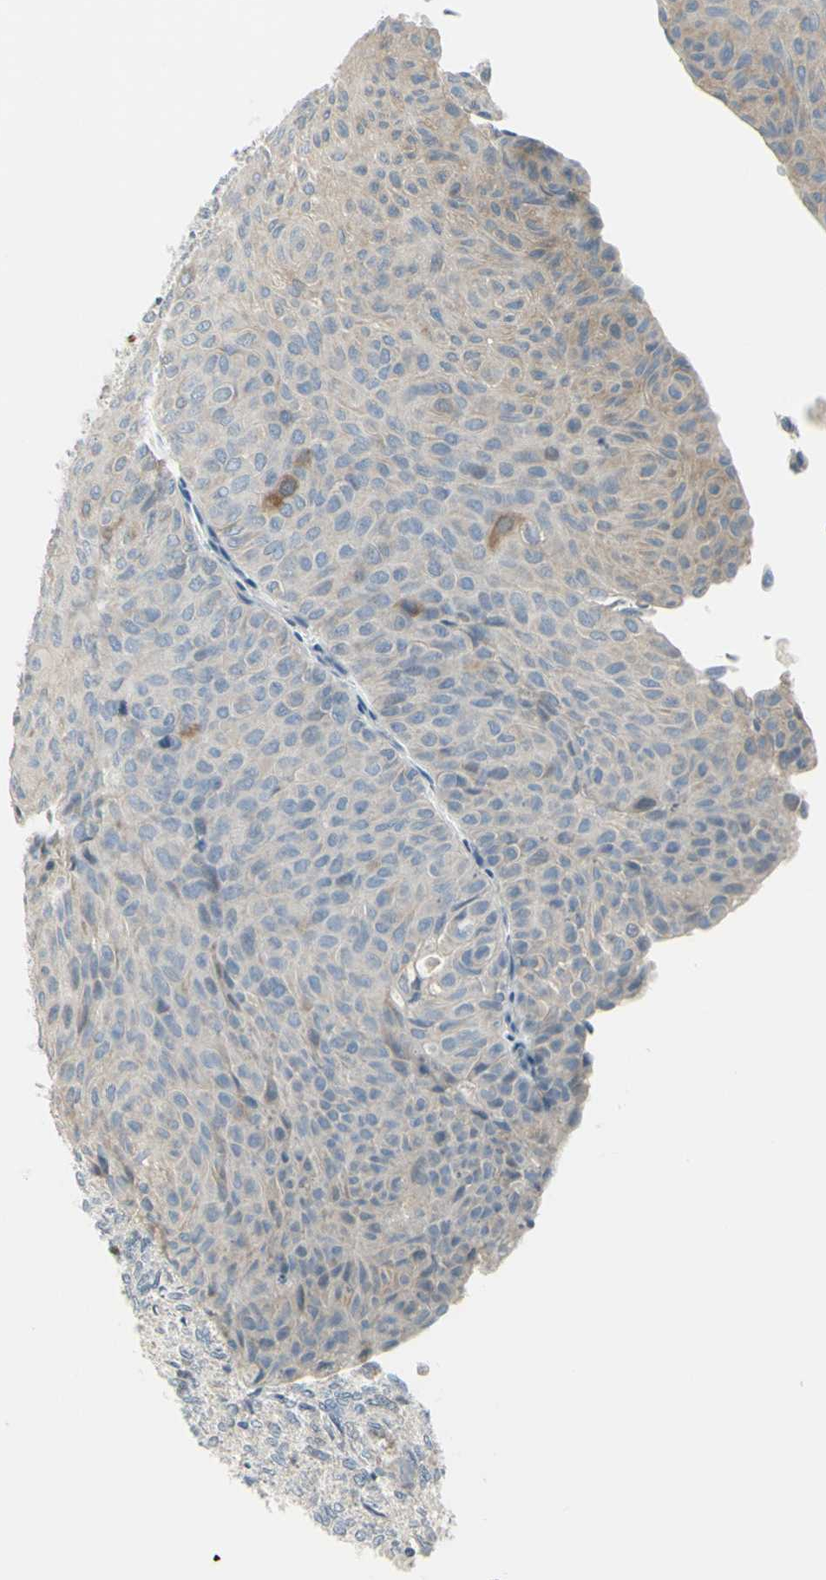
{"staining": {"intensity": "moderate", "quantity": "<25%", "location": "cytoplasmic/membranous"}, "tissue": "urothelial cancer", "cell_type": "Tumor cells", "image_type": "cancer", "snomed": [{"axis": "morphology", "description": "Urothelial carcinoma, Low grade"}, {"axis": "topography", "description": "Urinary bladder"}], "caption": "About <25% of tumor cells in human urothelial cancer exhibit moderate cytoplasmic/membranous protein positivity as visualized by brown immunohistochemical staining.", "gene": "CCNB2", "patient": {"sex": "male", "age": 78}}